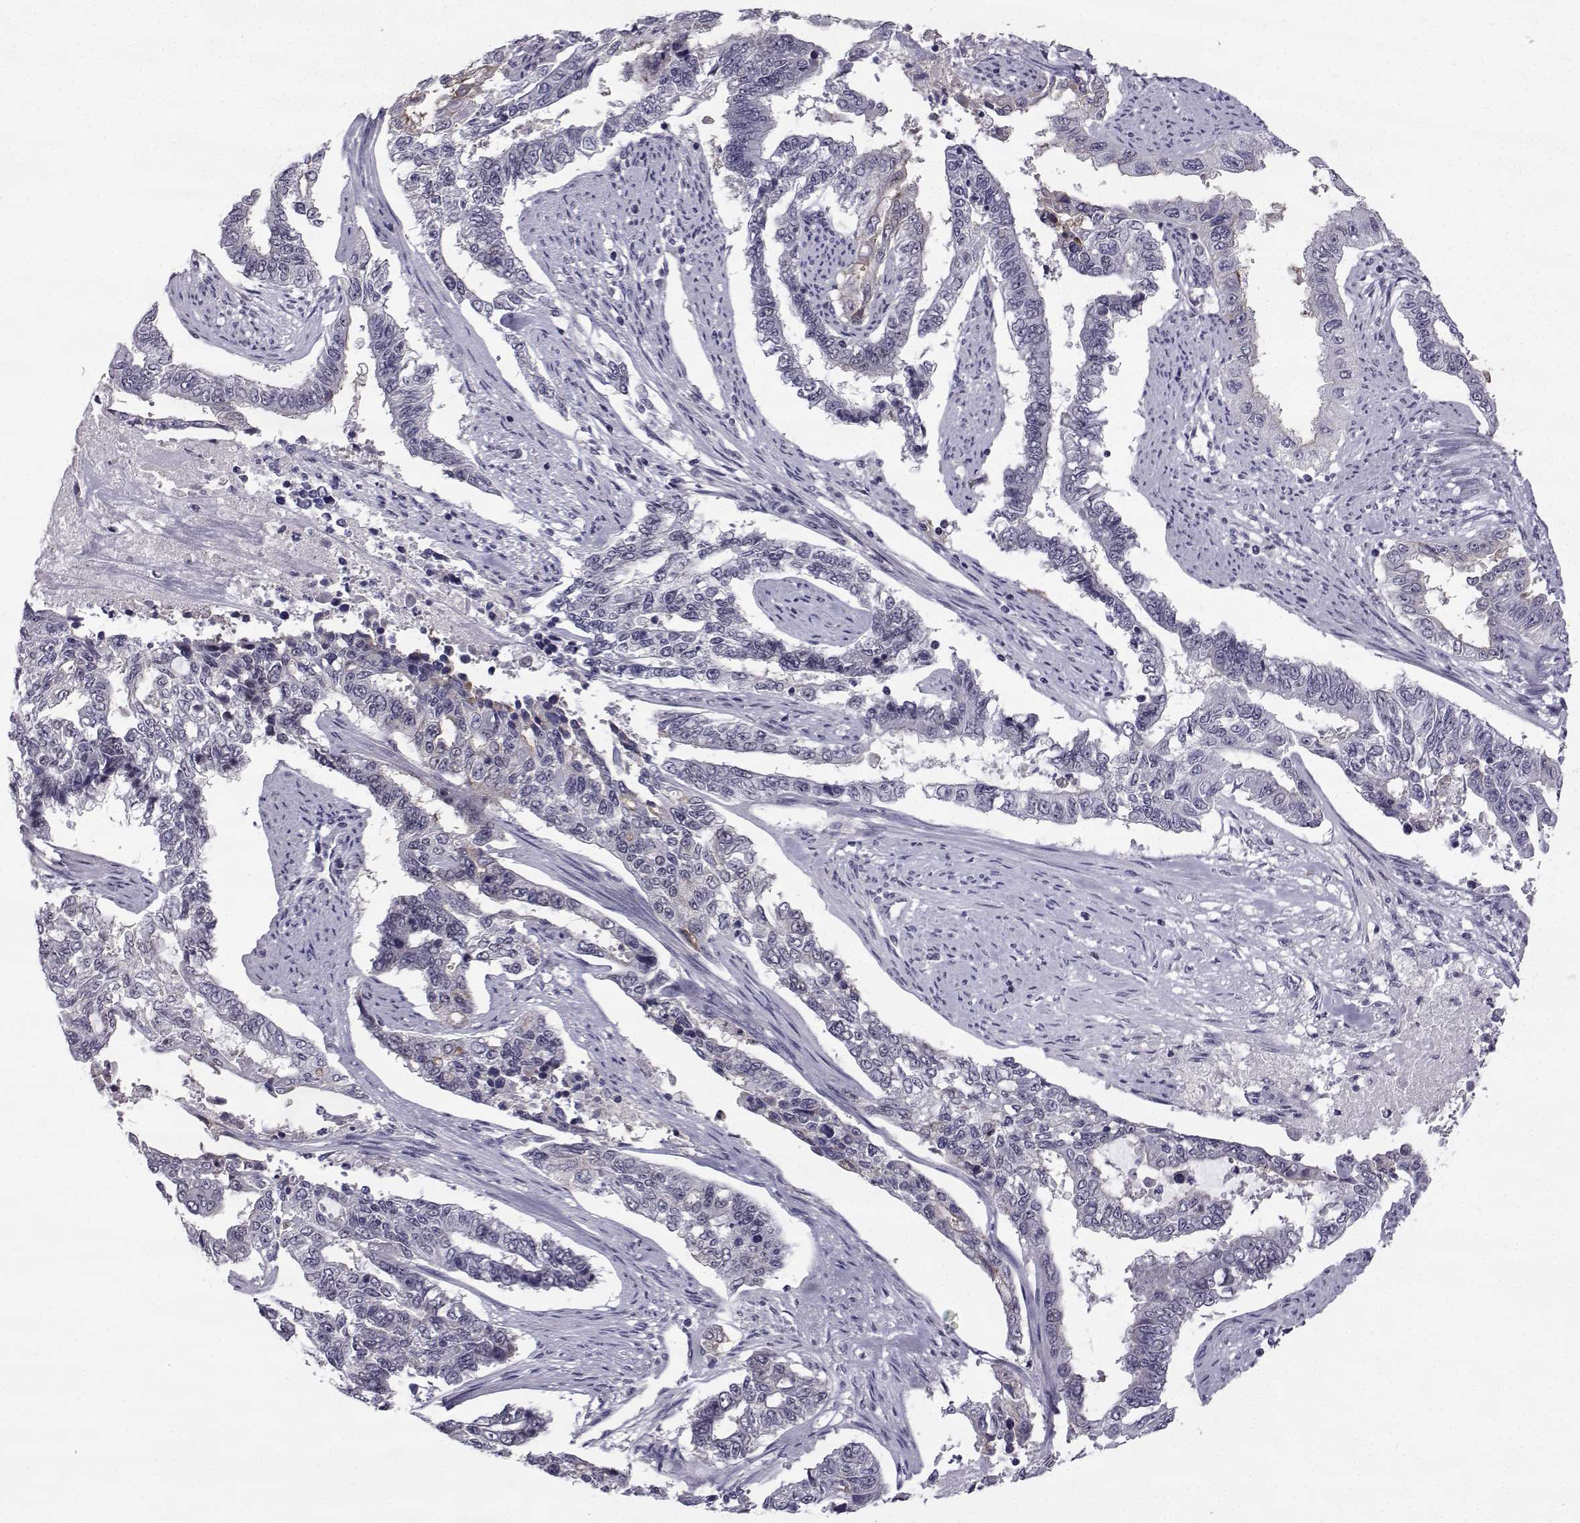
{"staining": {"intensity": "negative", "quantity": "none", "location": "none"}, "tissue": "endometrial cancer", "cell_type": "Tumor cells", "image_type": "cancer", "snomed": [{"axis": "morphology", "description": "Adenocarcinoma, NOS"}, {"axis": "topography", "description": "Uterus"}], "caption": "IHC histopathology image of neoplastic tissue: human endometrial cancer stained with DAB (3,3'-diaminobenzidine) exhibits no significant protein positivity in tumor cells.", "gene": "RBM24", "patient": {"sex": "female", "age": 59}}